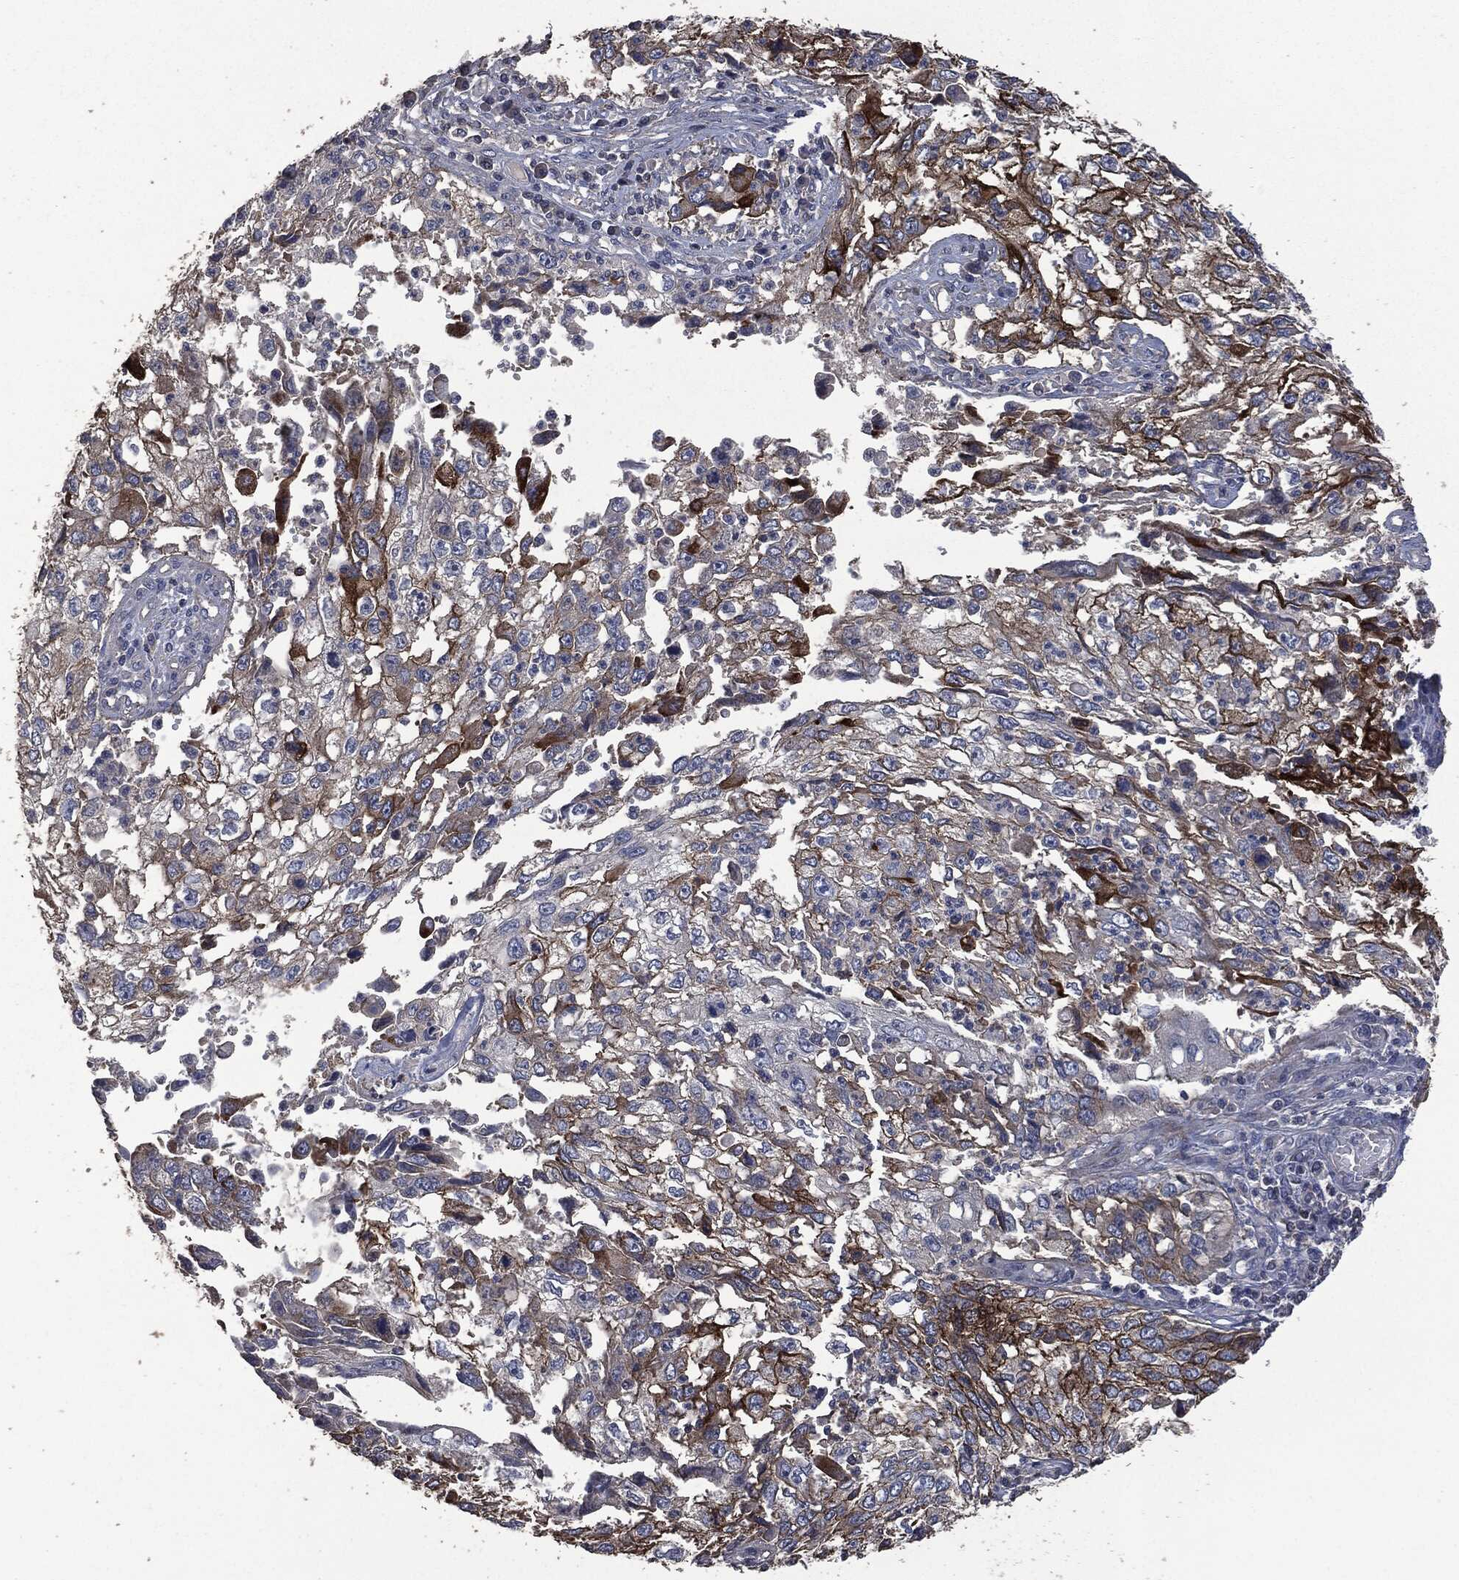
{"staining": {"intensity": "strong", "quantity": "25%-75%", "location": "cytoplasmic/membranous"}, "tissue": "cervical cancer", "cell_type": "Tumor cells", "image_type": "cancer", "snomed": [{"axis": "morphology", "description": "Squamous cell carcinoma, NOS"}, {"axis": "topography", "description": "Cervix"}], "caption": "Immunohistochemistry (IHC) (DAB (3,3'-diaminobenzidine)) staining of cervical cancer displays strong cytoplasmic/membranous protein expression in approximately 25%-75% of tumor cells.", "gene": "MSLN", "patient": {"sex": "female", "age": 36}}